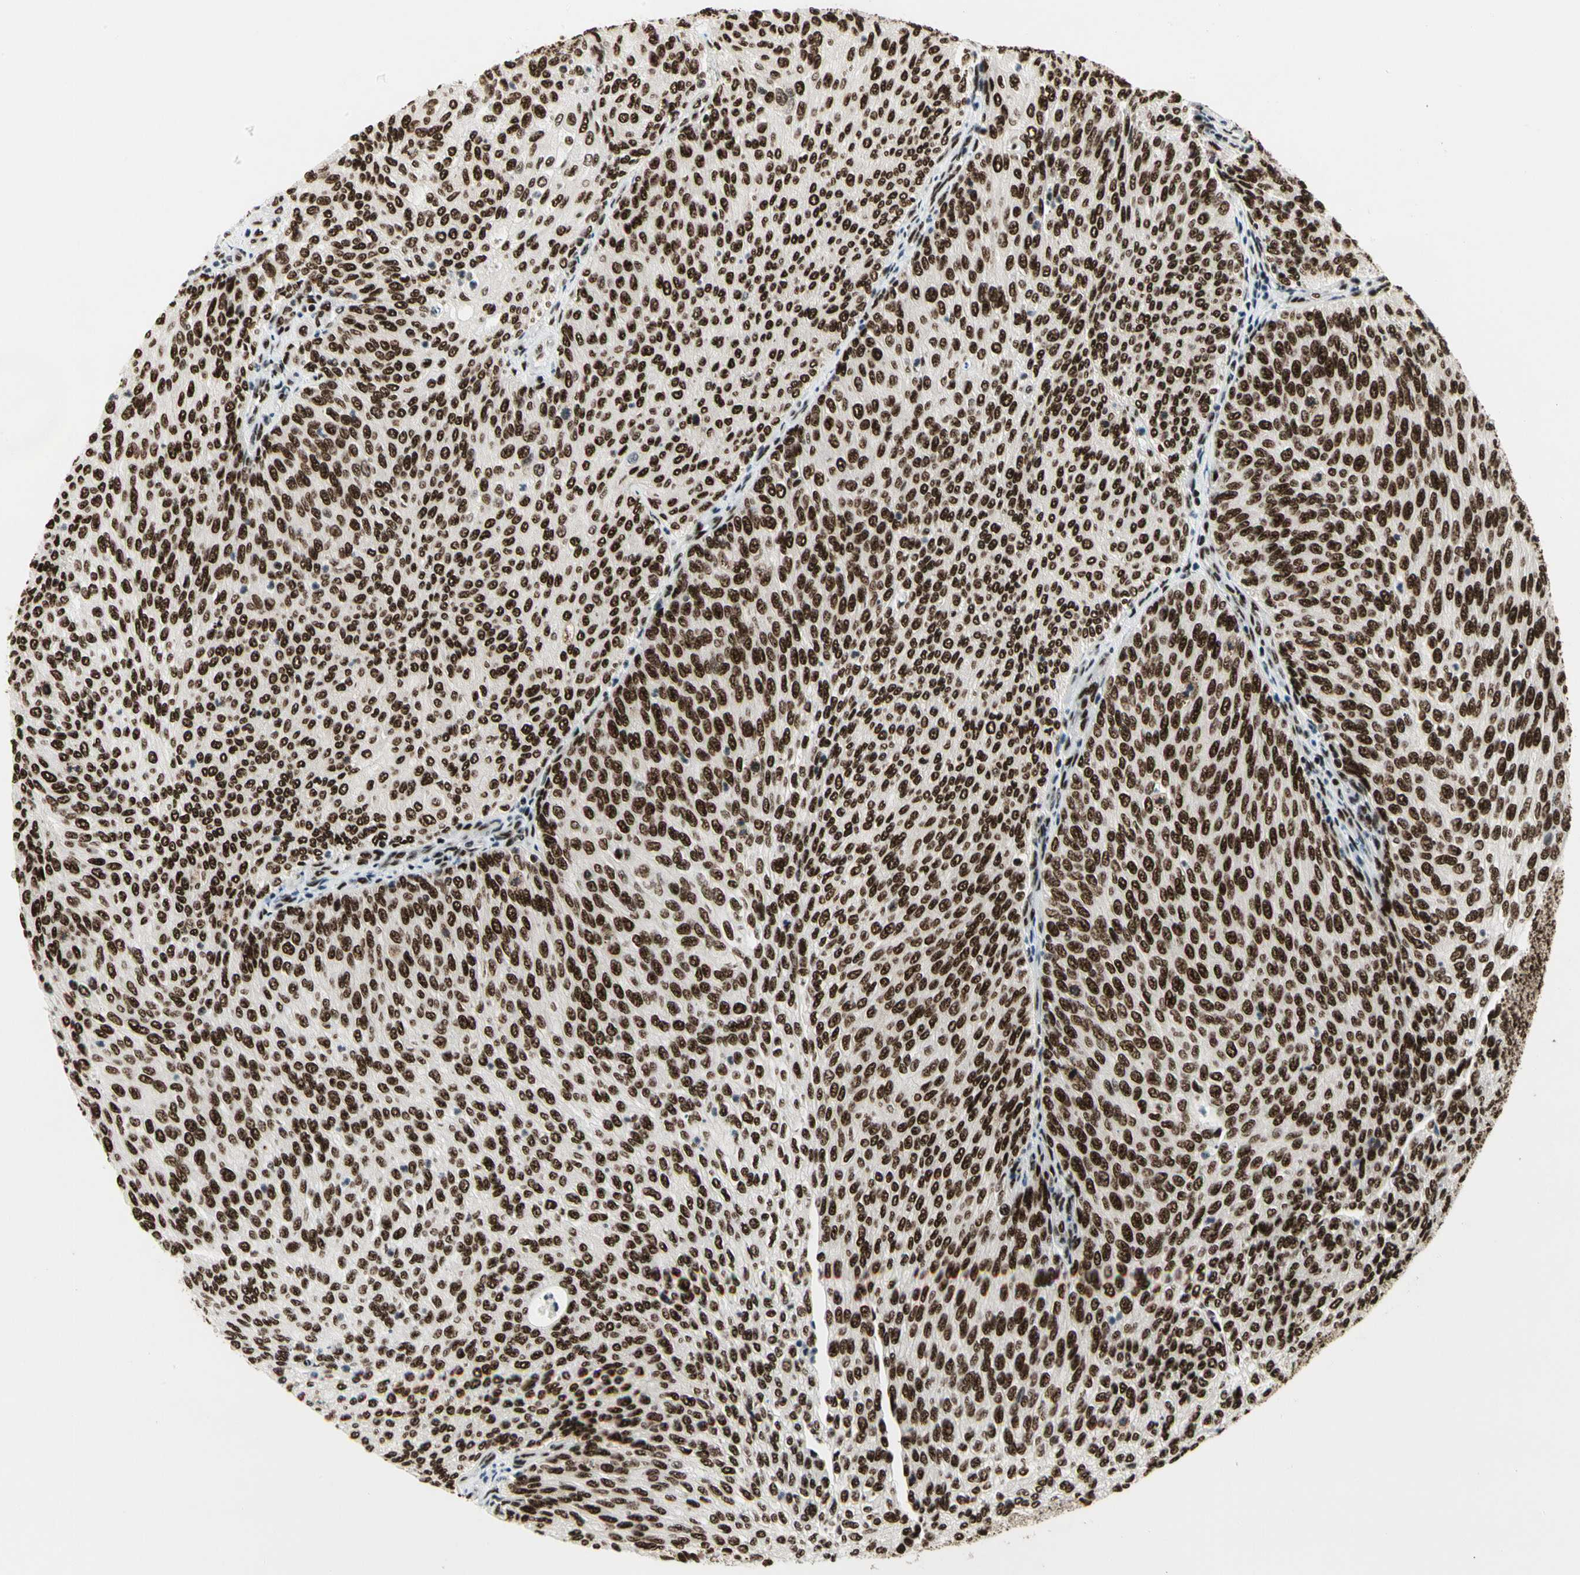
{"staining": {"intensity": "strong", "quantity": ">75%", "location": "nuclear"}, "tissue": "urothelial cancer", "cell_type": "Tumor cells", "image_type": "cancer", "snomed": [{"axis": "morphology", "description": "Urothelial carcinoma, Low grade"}, {"axis": "topography", "description": "Urinary bladder"}], "caption": "IHC (DAB) staining of urothelial cancer exhibits strong nuclear protein staining in about >75% of tumor cells. (Stains: DAB (3,3'-diaminobenzidine) in brown, nuclei in blue, Microscopy: brightfield microscopy at high magnification).", "gene": "SRSF11", "patient": {"sex": "female", "age": 79}}